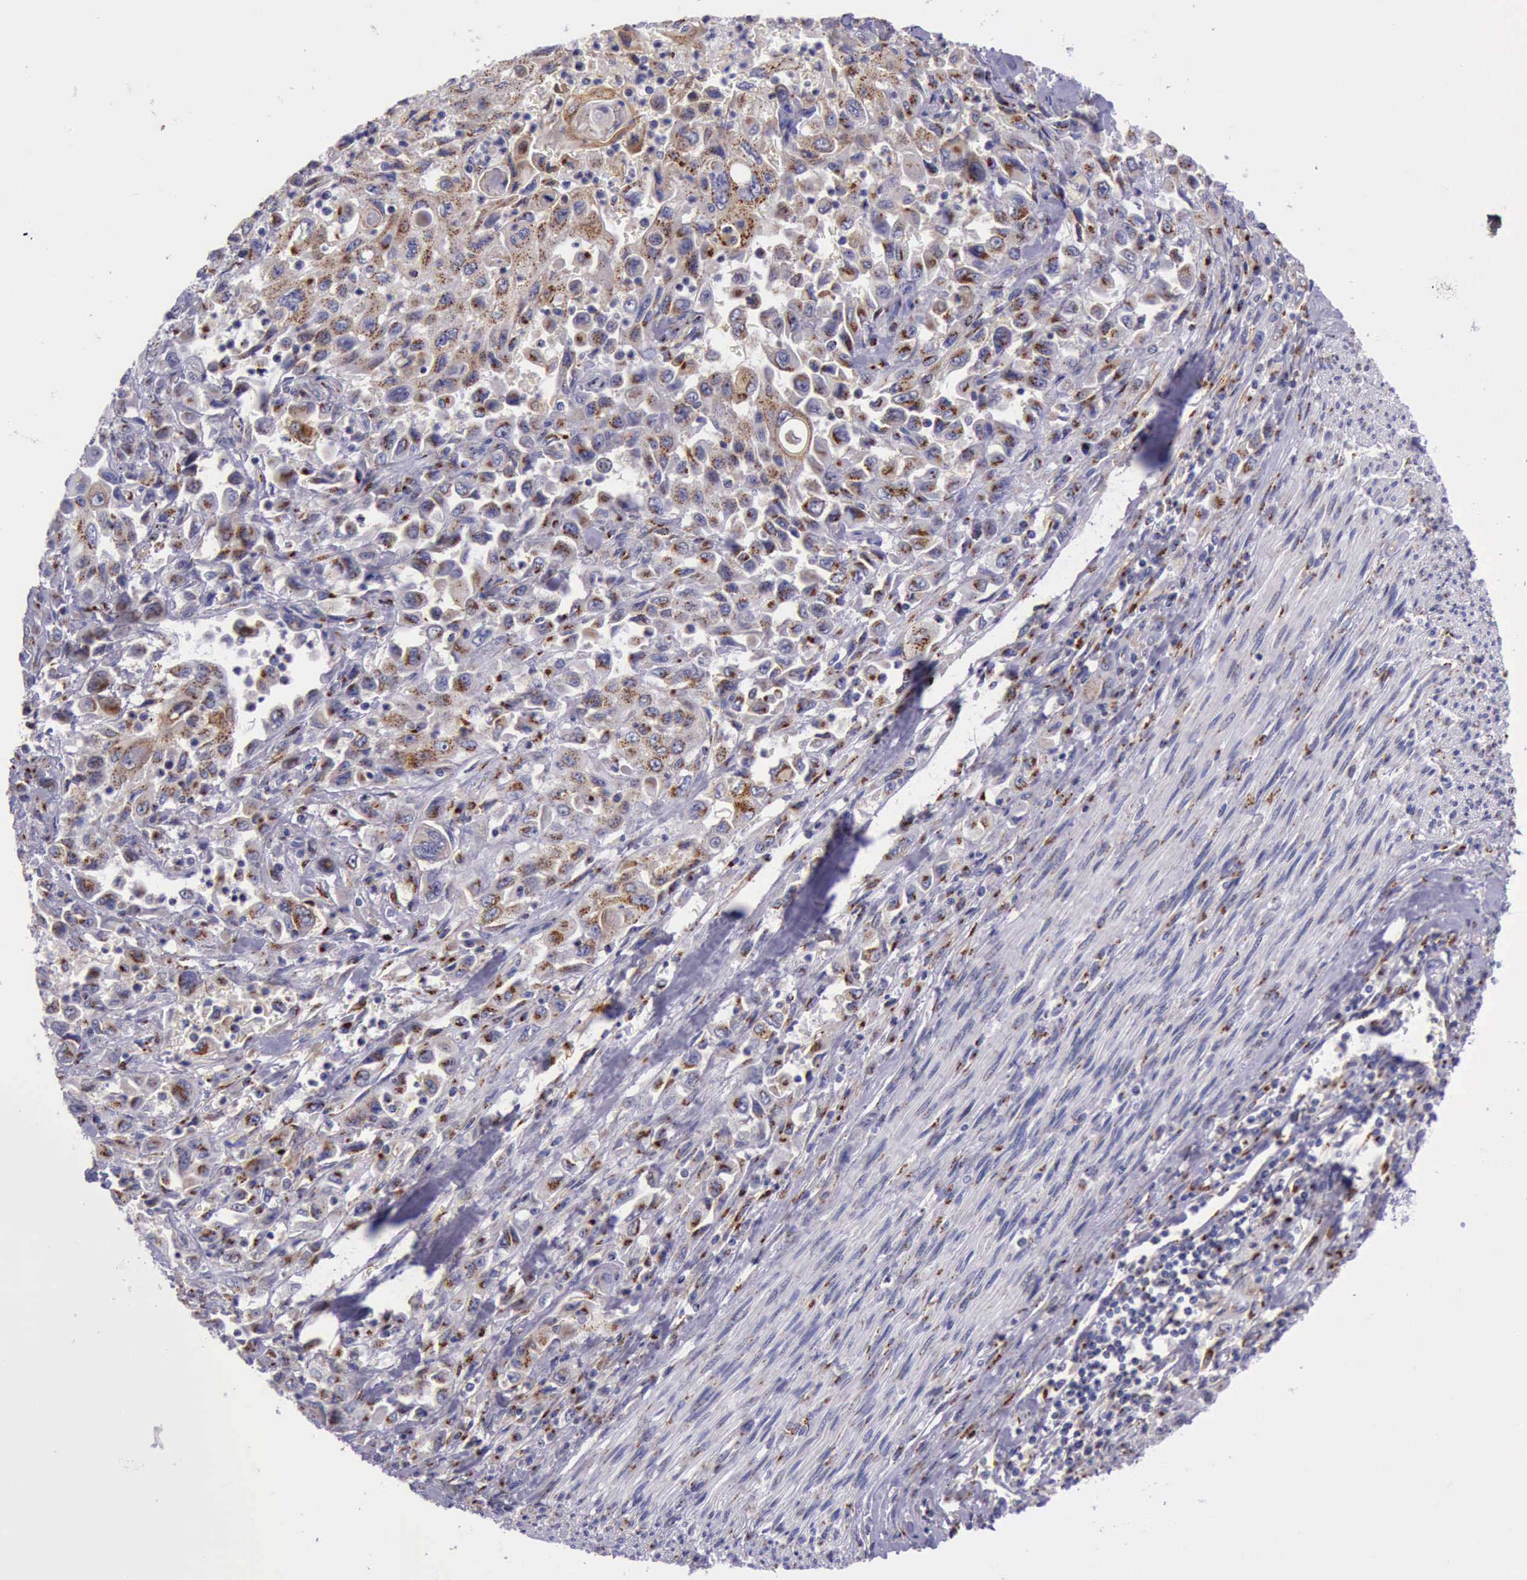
{"staining": {"intensity": "strong", "quantity": ">75%", "location": "cytoplasmic/membranous"}, "tissue": "pancreatic cancer", "cell_type": "Tumor cells", "image_type": "cancer", "snomed": [{"axis": "morphology", "description": "Adenocarcinoma, NOS"}, {"axis": "topography", "description": "Pancreas"}], "caption": "Pancreatic cancer (adenocarcinoma) stained with DAB immunohistochemistry (IHC) reveals high levels of strong cytoplasmic/membranous staining in approximately >75% of tumor cells. Using DAB (brown) and hematoxylin (blue) stains, captured at high magnification using brightfield microscopy.", "gene": "GOLGA5", "patient": {"sex": "male", "age": 70}}